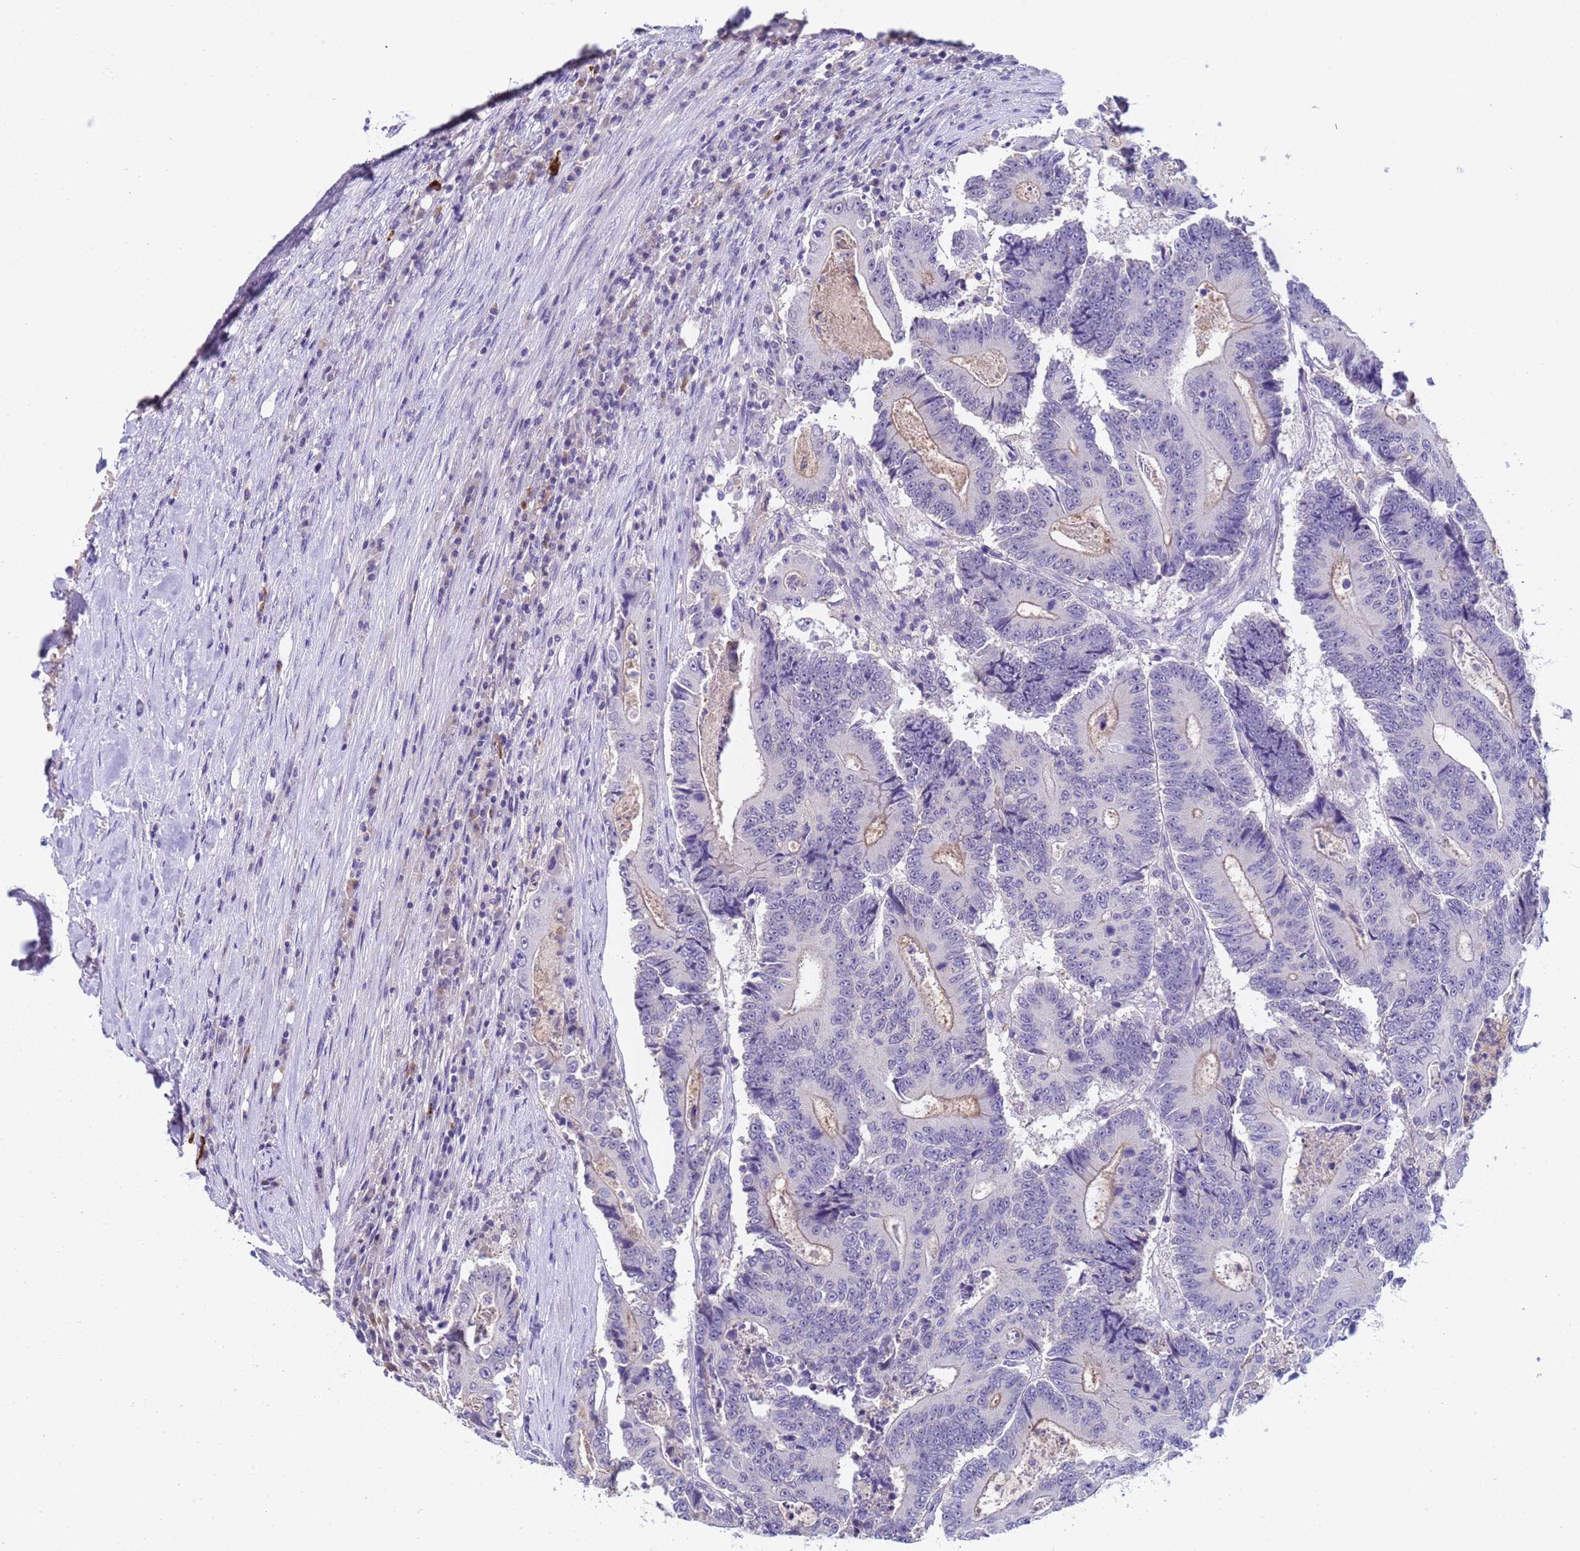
{"staining": {"intensity": "negative", "quantity": "none", "location": "none"}, "tissue": "colorectal cancer", "cell_type": "Tumor cells", "image_type": "cancer", "snomed": [{"axis": "morphology", "description": "Adenocarcinoma, NOS"}, {"axis": "topography", "description": "Colon"}], "caption": "An image of colorectal cancer stained for a protein reveals no brown staining in tumor cells.", "gene": "ZNF248", "patient": {"sex": "male", "age": 83}}